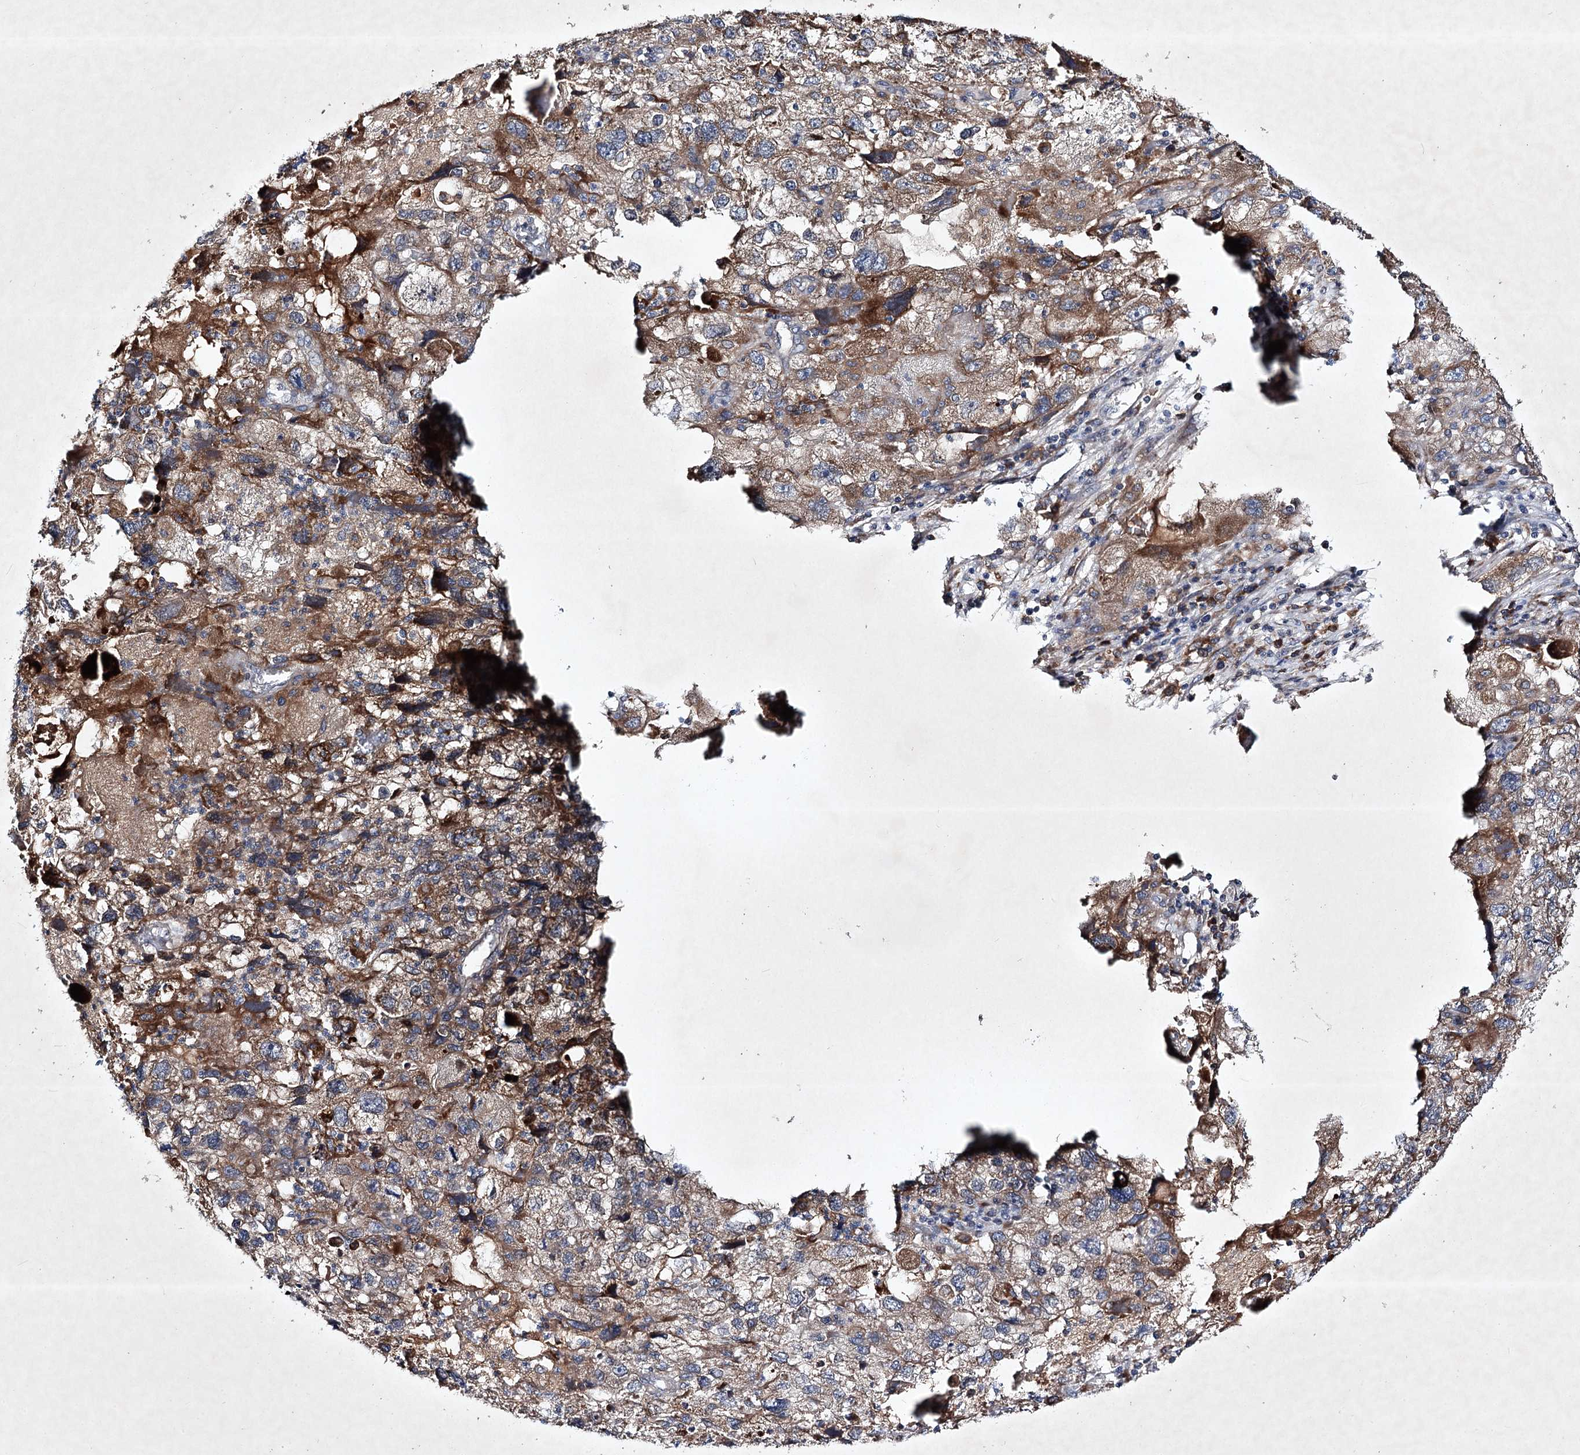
{"staining": {"intensity": "moderate", "quantity": ">75%", "location": "cytoplasmic/membranous"}, "tissue": "endometrial cancer", "cell_type": "Tumor cells", "image_type": "cancer", "snomed": [{"axis": "morphology", "description": "Adenocarcinoma, NOS"}, {"axis": "topography", "description": "Endometrium"}], "caption": "Brown immunohistochemical staining in adenocarcinoma (endometrial) displays moderate cytoplasmic/membranous expression in approximately >75% of tumor cells.", "gene": "ALG9", "patient": {"sex": "female", "age": 49}}